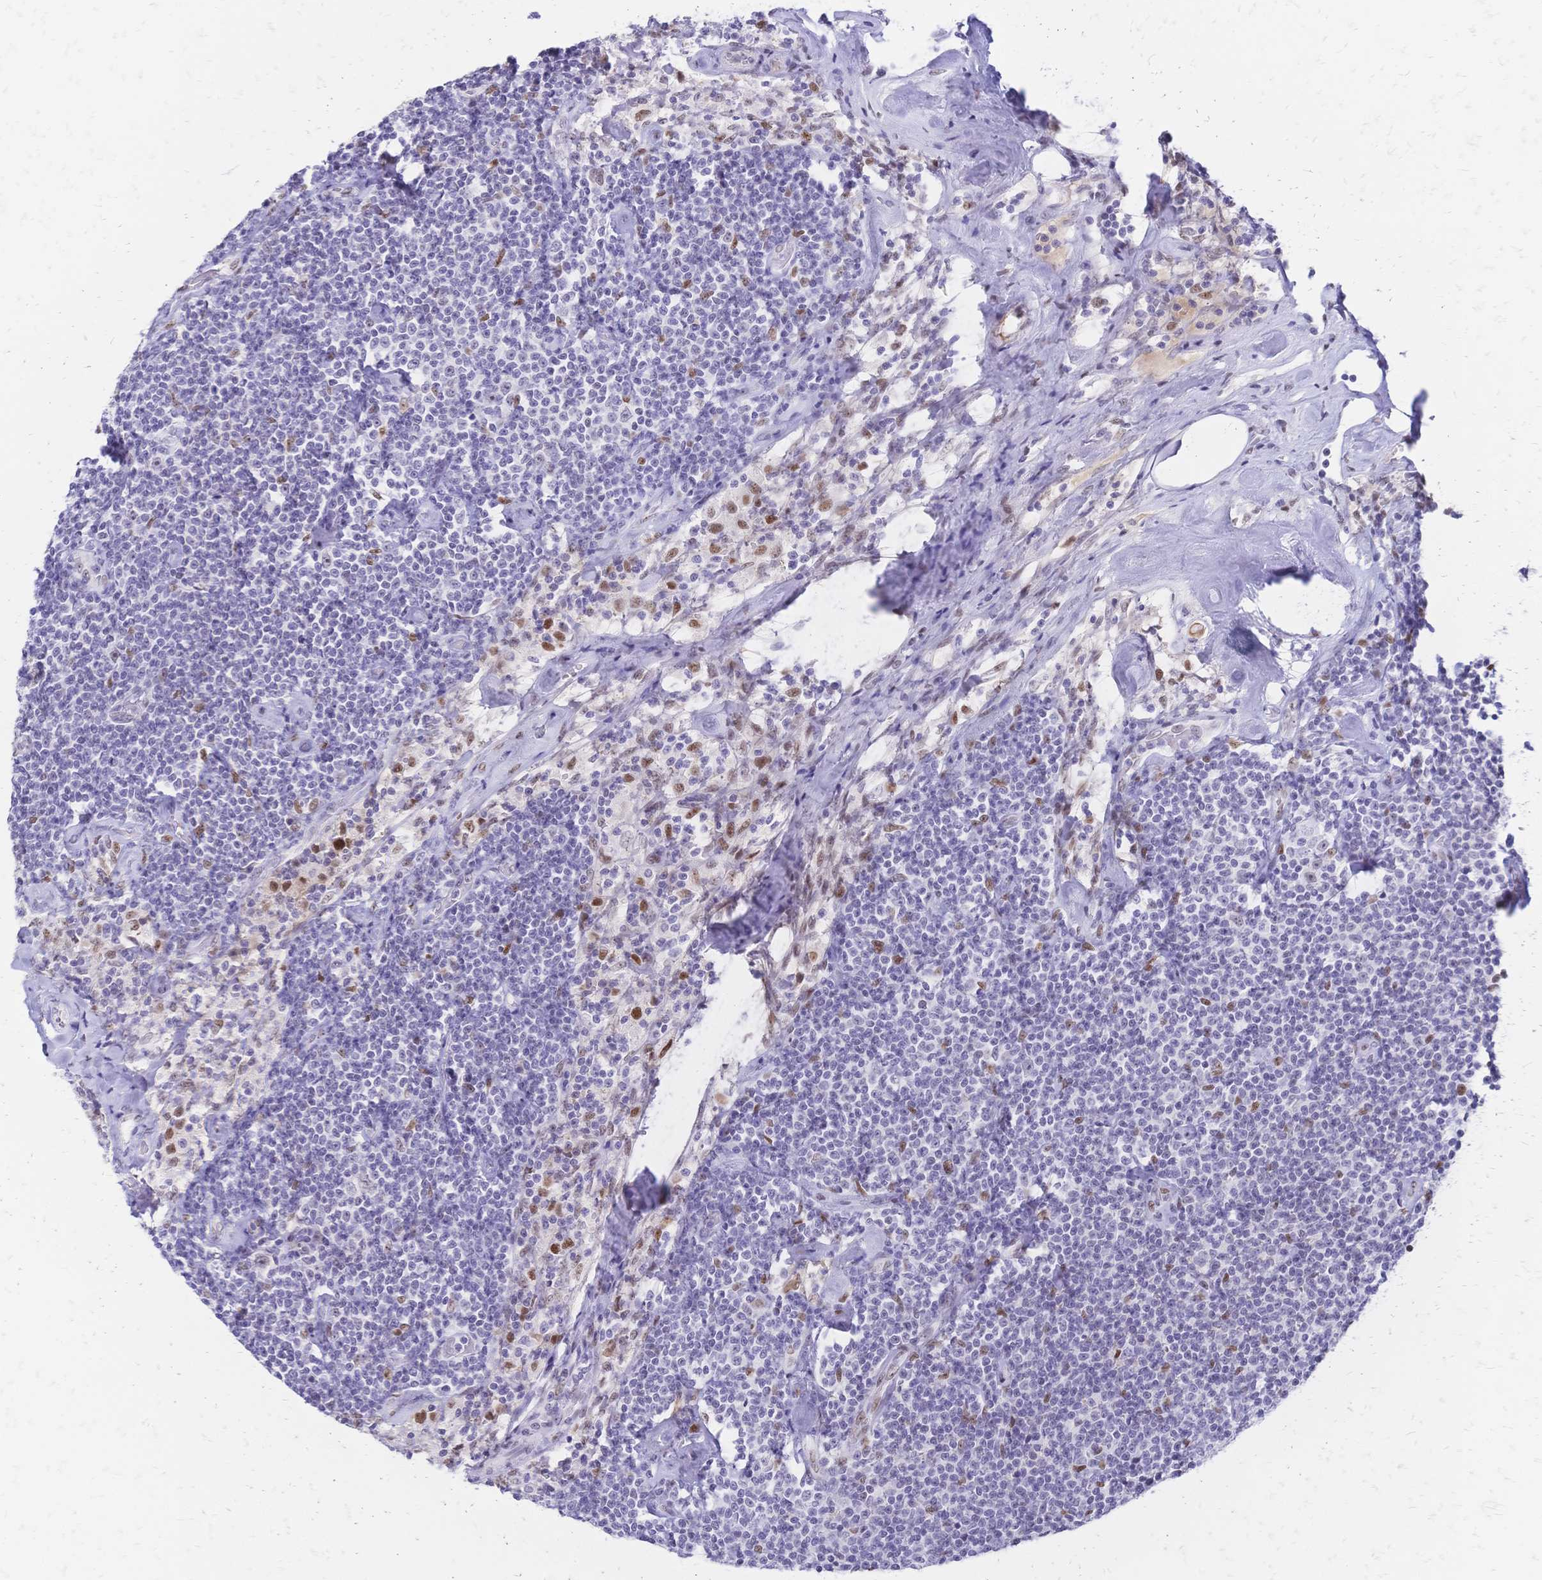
{"staining": {"intensity": "moderate", "quantity": "<25%", "location": "nuclear"}, "tissue": "lymphoma", "cell_type": "Tumor cells", "image_type": "cancer", "snomed": [{"axis": "morphology", "description": "Malignant lymphoma, non-Hodgkin's type, Low grade"}, {"axis": "topography", "description": "Lymph node"}], "caption": "Protein expression analysis of human malignant lymphoma, non-Hodgkin's type (low-grade) reveals moderate nuclear staining in approximately <25% of tumor cells.", "gene": "NFIC", "patient": {"sex": "male", "age": 81}}